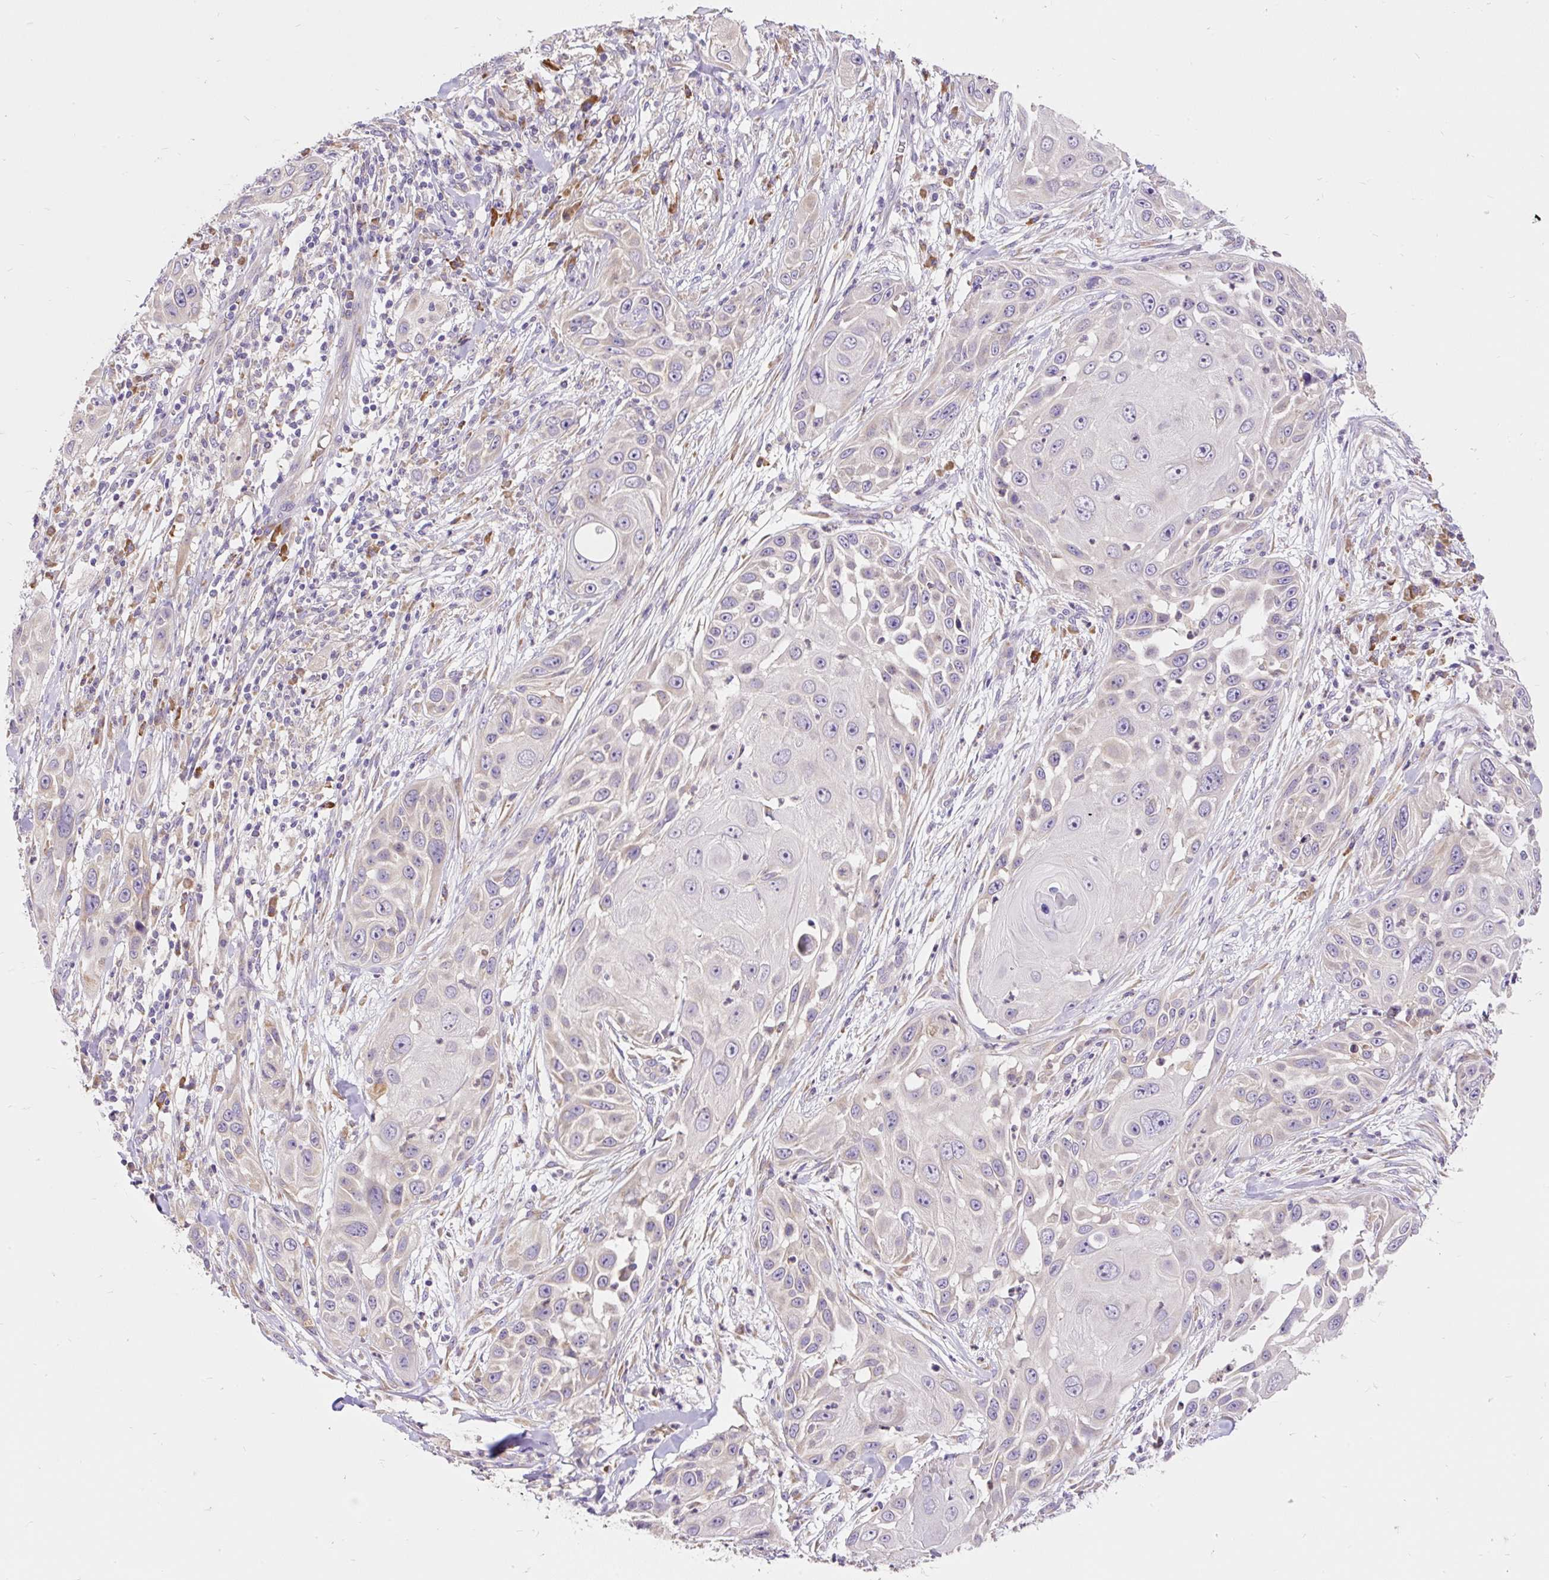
{"staining": {"intensity": "negative", "quantity": "none", "location": "none"}, "tissue": "skin cancer", "cell_type": "Tumor cells", "image_type": "cancer", "snomed": [{"axis": "morphology", "description": "Squamous cell carcinoma, NOS"}, {"axis": "topography", "description": "Skin"}], "caption": "High power microscopy image of an immunohistochemistry image of skin cancer, revealing no significant expression in tumor cells.", "gene": "SEC63", "patient": {"sex": "female", "age": 44}}